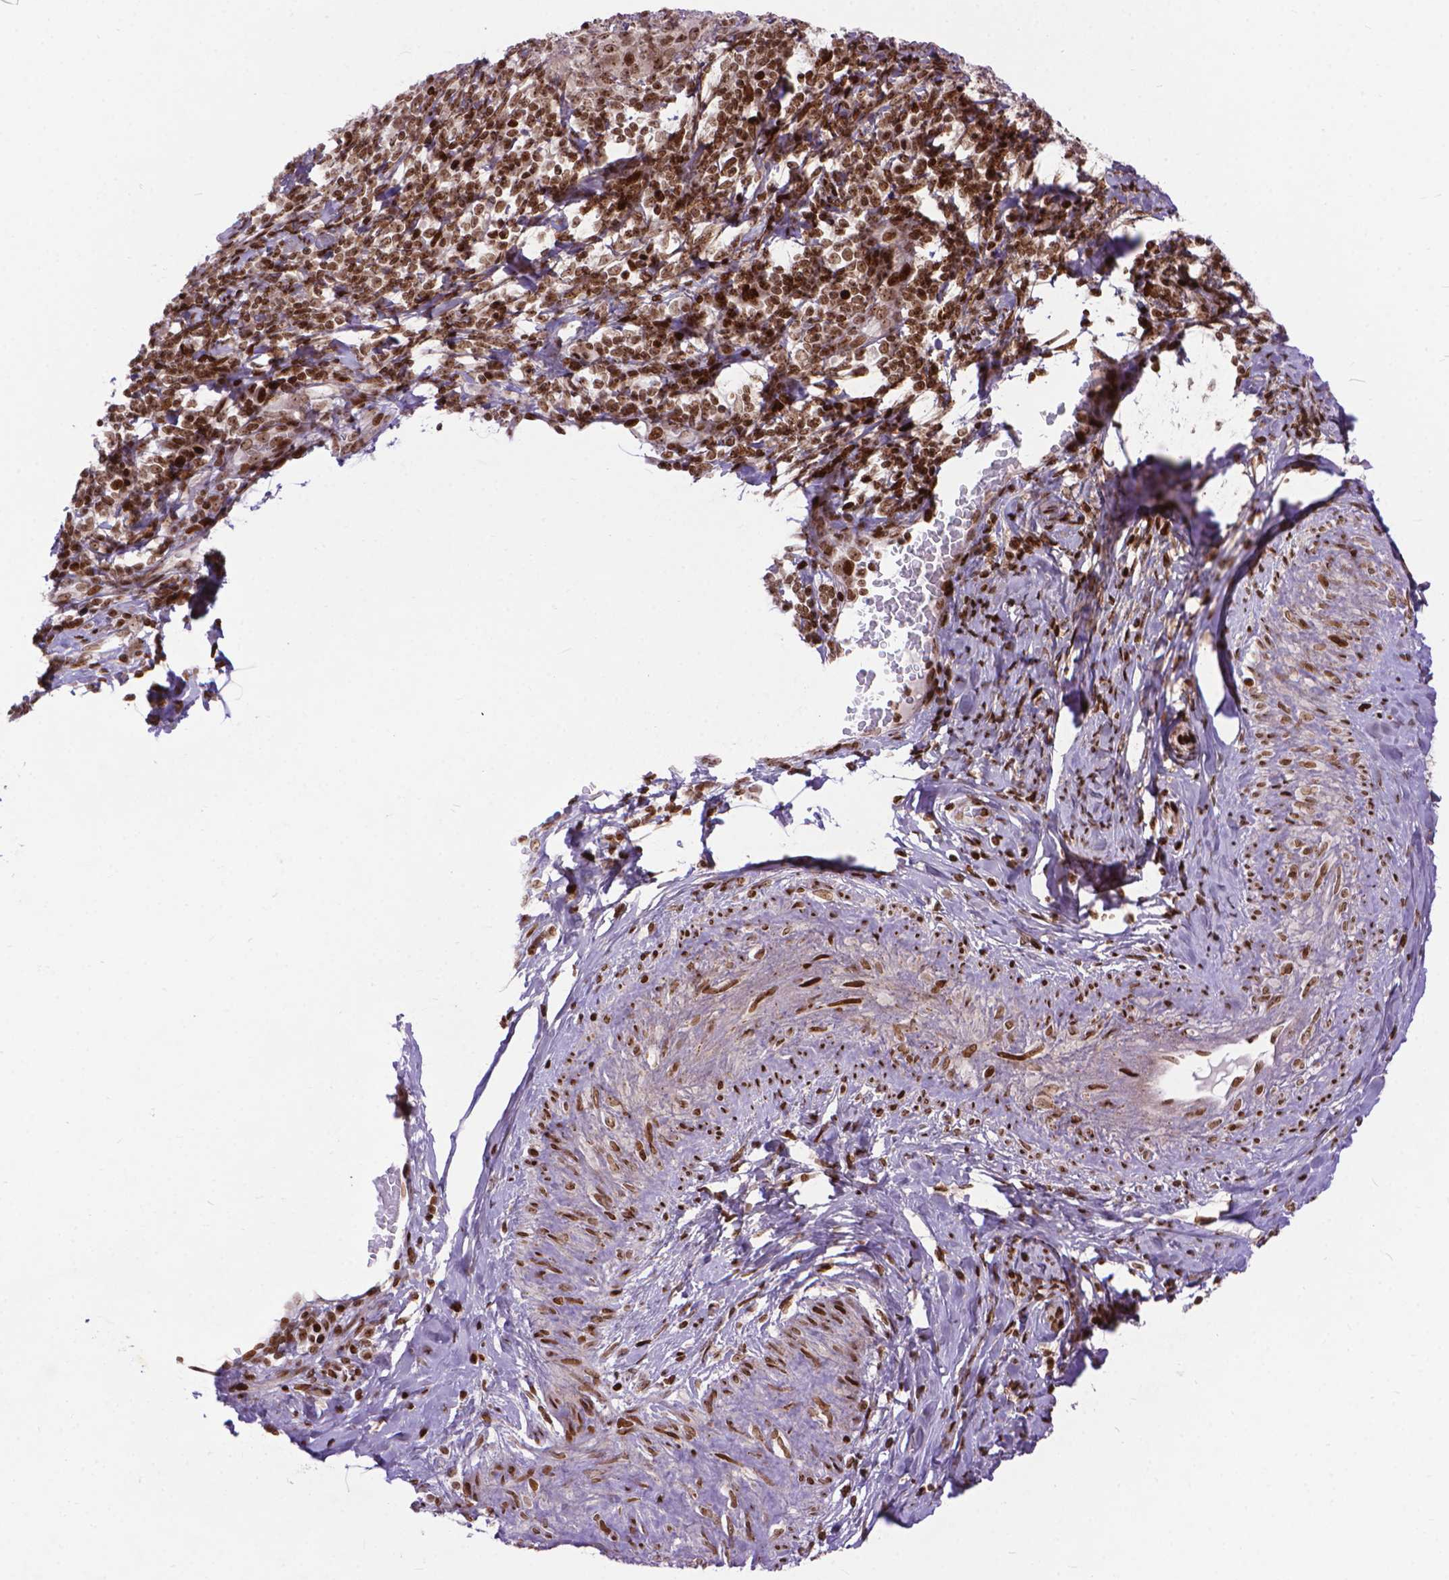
{"staining": {"intensity": "moderate", "quantity": ">75%", "location": "nuclear"}, "tissue": "cervical cancer", "cell_type": "Tumor cells", "image_type": "cancer", "snomed": [{"axis": "morphology", "description": "Normal tissue, NOS"}, {"axis": "morphology", "description": "Squamous cell carcinoma, NOS"}, {"axis": "topography", "description": "Cervix"}], "caption": "Protein staining displays moderate nuclear positivity in approximately >75% of tumor cells in cervical cancer (squamous cell carcinoma). (Brightfield microscopy of DAB IHC at high magnification).", "gene": "AMER1", "patient": {"sex": "female", "age": 51}}